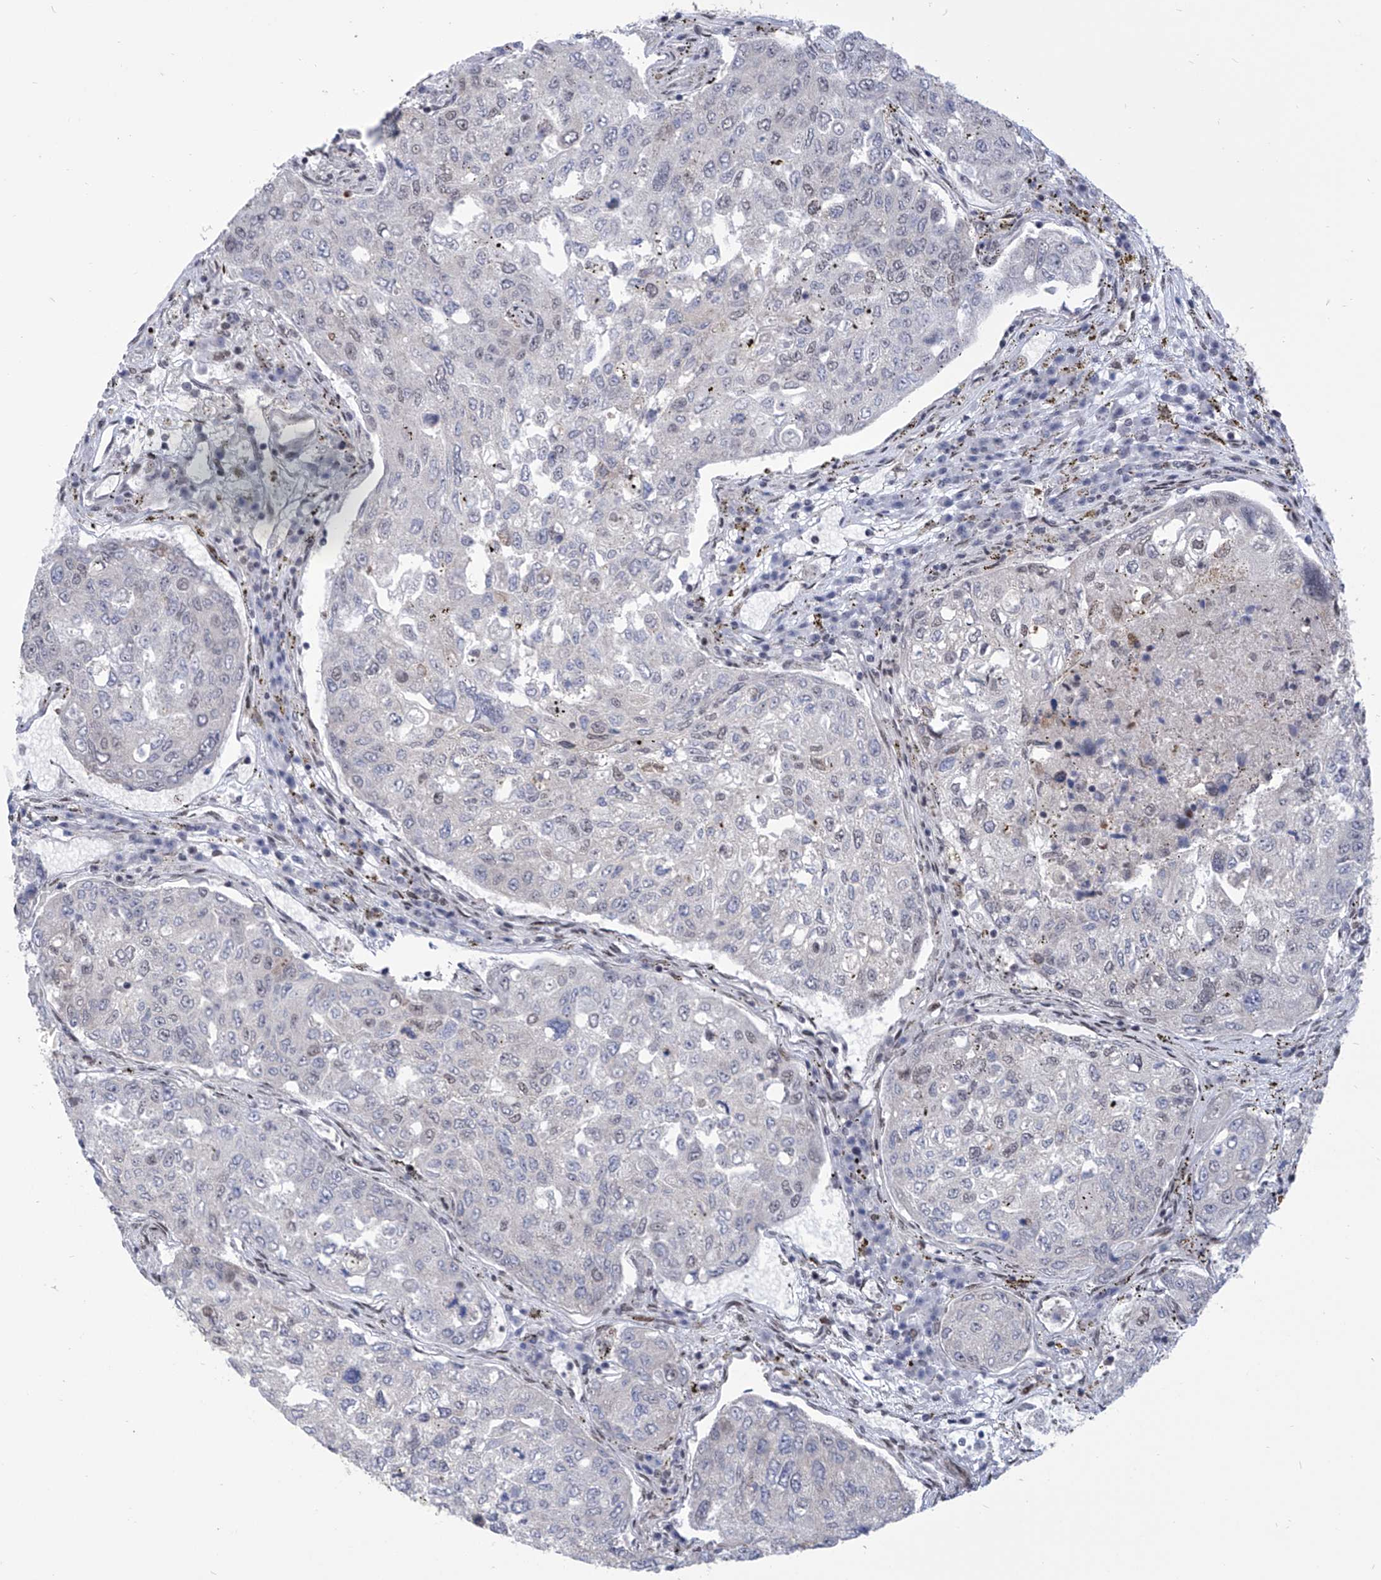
{"staining": {"intensity": "negative", "quantity": "none", "location": "none"}, "tissue": "urothelial cancer", "cell_type": "Tumor cells", "image_type": "cancer", "snomed": [{"axis": "morphology", "description": "Urothelial carcinoma, High grade"}, {"axis": "topography", "description": "Lymph node"}, {"axis": "topography", "description": "Urinary bladder"}], "caption": "IHC photomicrograph of neoplastic tissue: urothelial cancer stained with DAB (3,3'-diaminobenzidine) displays no significant protein staining in tumor cells.", "gene": "CEP290", "patient": {"sex": "male", "age": 51}}